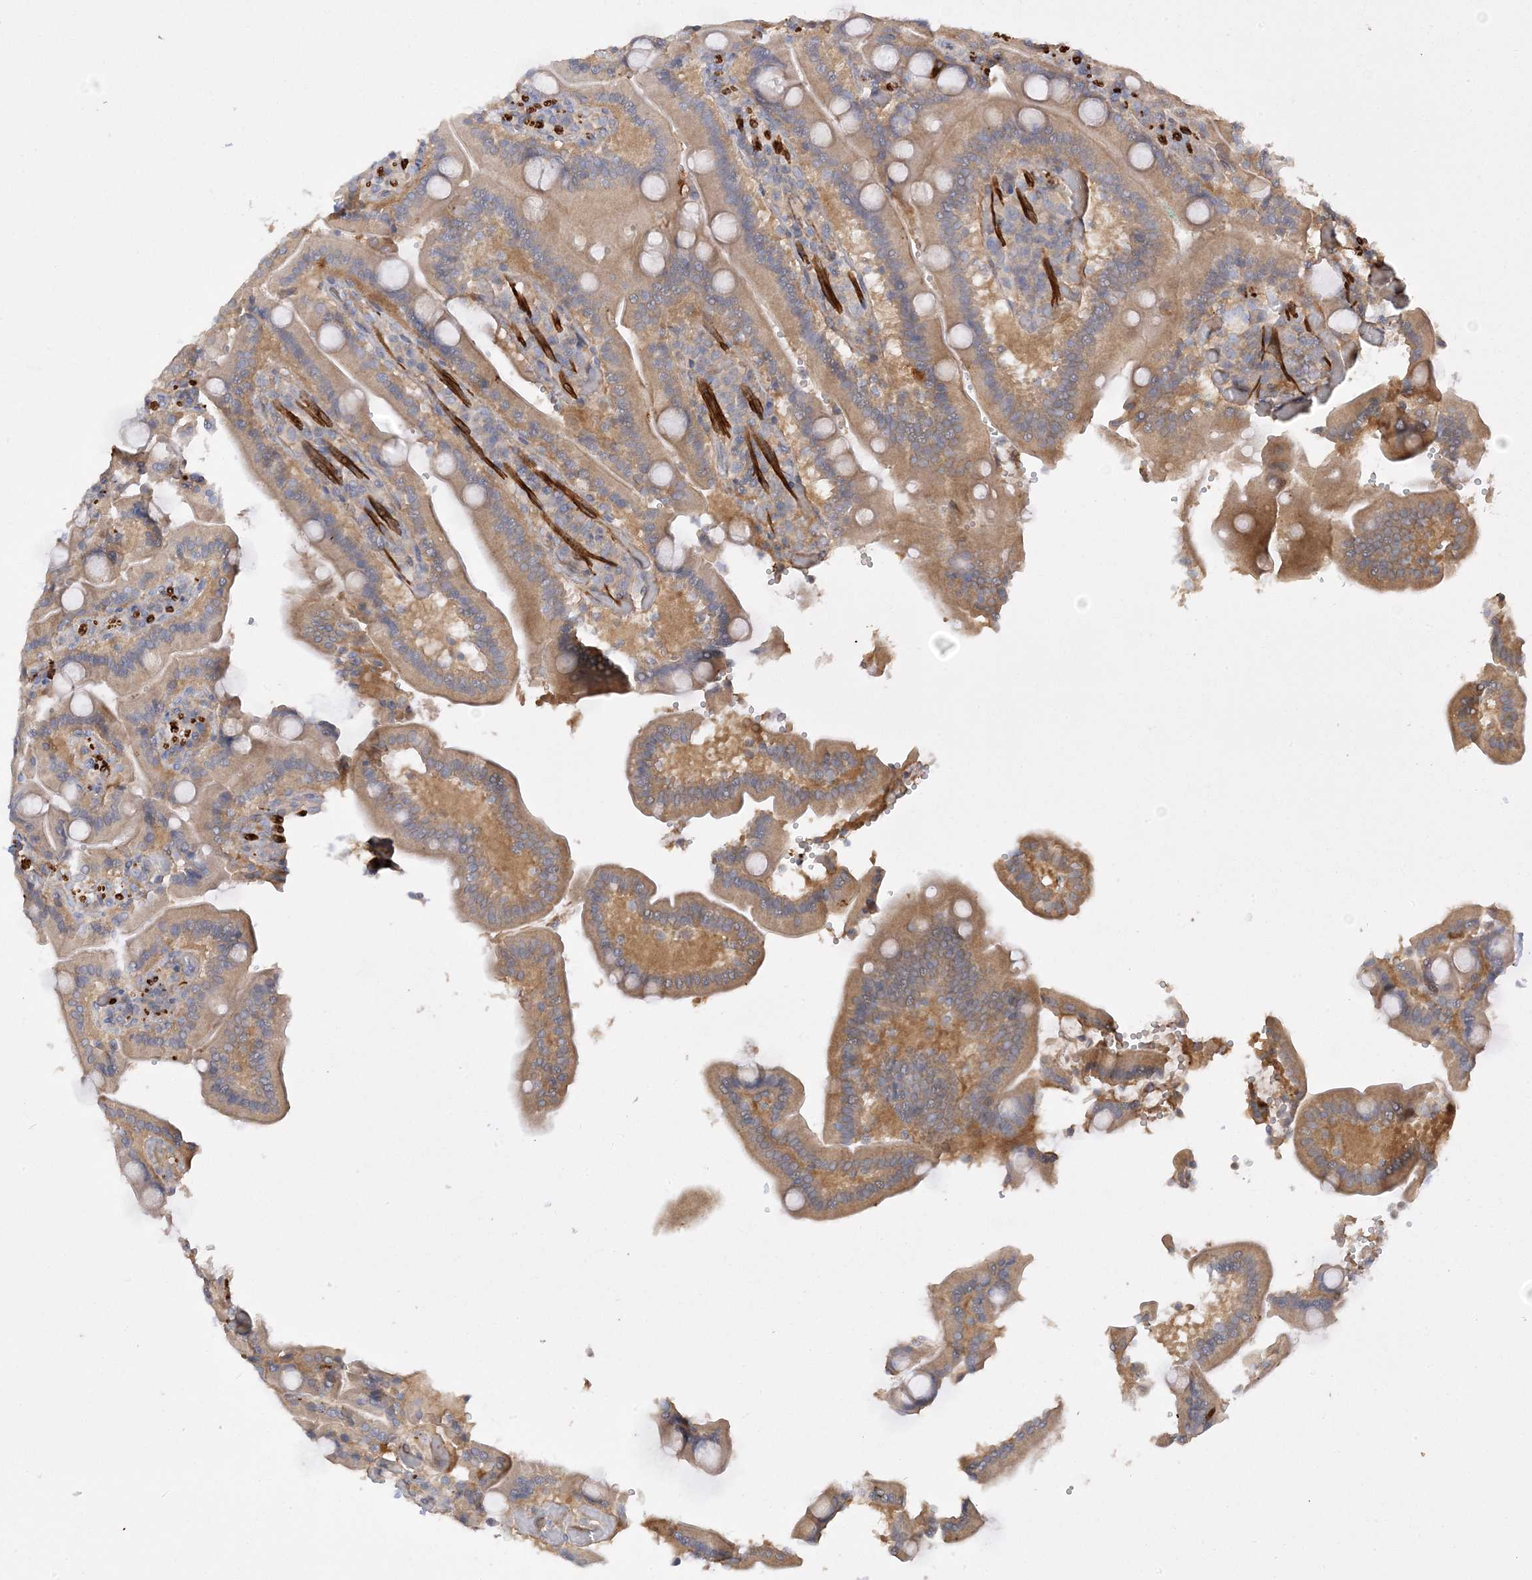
{"staining": {"intensity": "strong", "quantity": "25%-75%", "location": "cytoplasmic/membranous"}, "tissue": "duodenum", "cell_type": "Glandular cells", "image_type": "normal", "snomed": [{"axis": "morphology", "description": "Normal tissue, NOS"}, {"axis": "topography", "description": "Duodenum"}], "caption": "The histopathology image reveals a brown stain indicating the presence of a protein in the cytoplasmic/membranous of glandular cells in duodenum. The protein of interest is shown in brown color, while the nuclei are stained blue.", "gene": "KIFBP", "patient": {"sex": "female", "age": 62}}